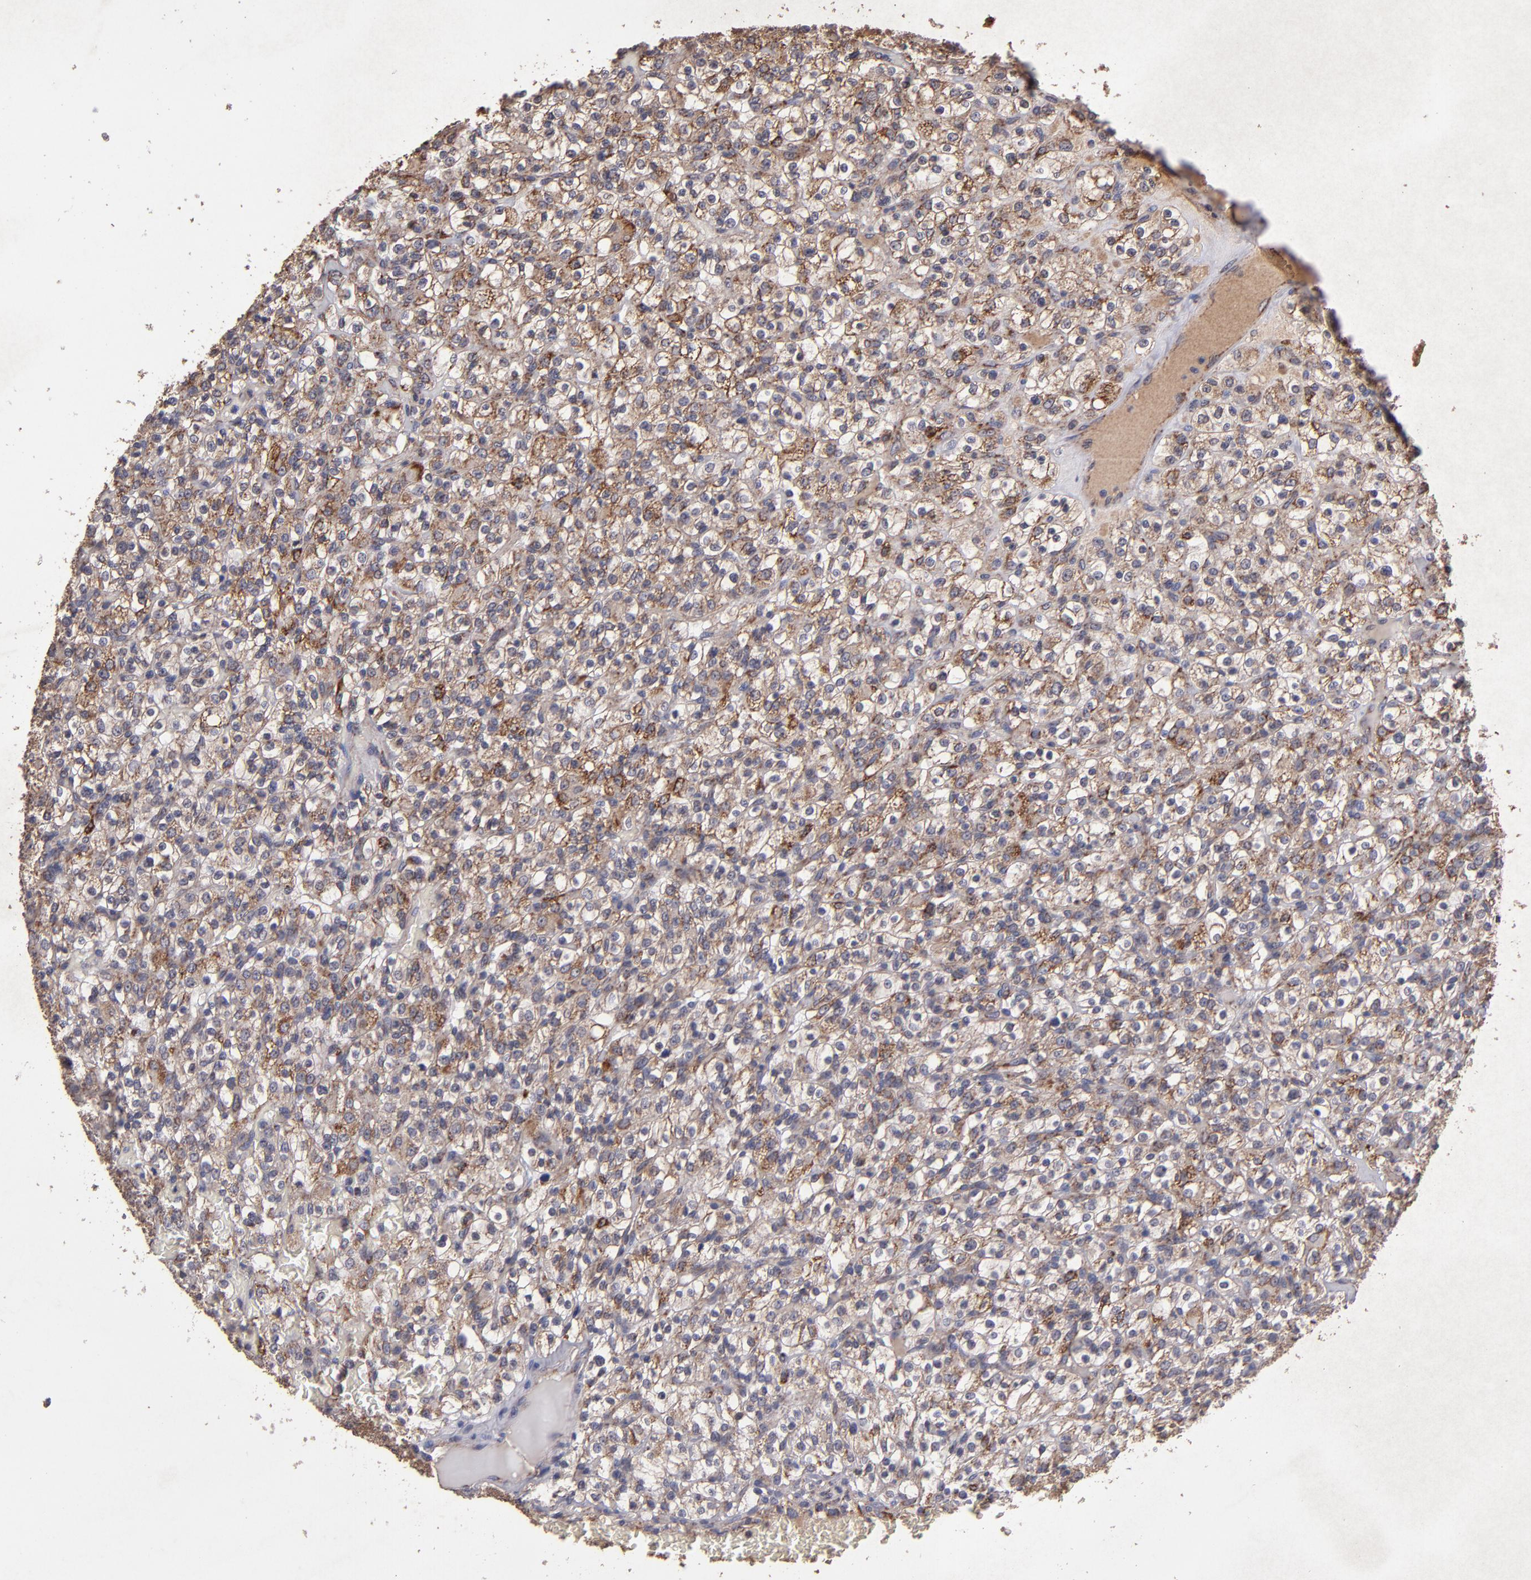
{"staining": {"intensity": "moderate", "quantity": "25%-75%", "location": "cytoplasmic/membranous"}, "tissue": "renal cancer", "cell_type": "Tumor cells", "image_type": "cancer", "snomed": [{"axis": "morphology", "description": "Normal tissue, NOS"}, {"axis": "morphology", "description": "Adenocarcinoma, NOS"}, {"axis": "topography", "description": "Kidney"}], "caption": "Brown immunohistochemical staining in human adenocarcinoma (renal) exhibits moderate cytoplasmic/membranous positivity in about 25%-75% of tumor cells.", "gene": "TIMM9", "patient": {"sex": "female", "age": 72}}